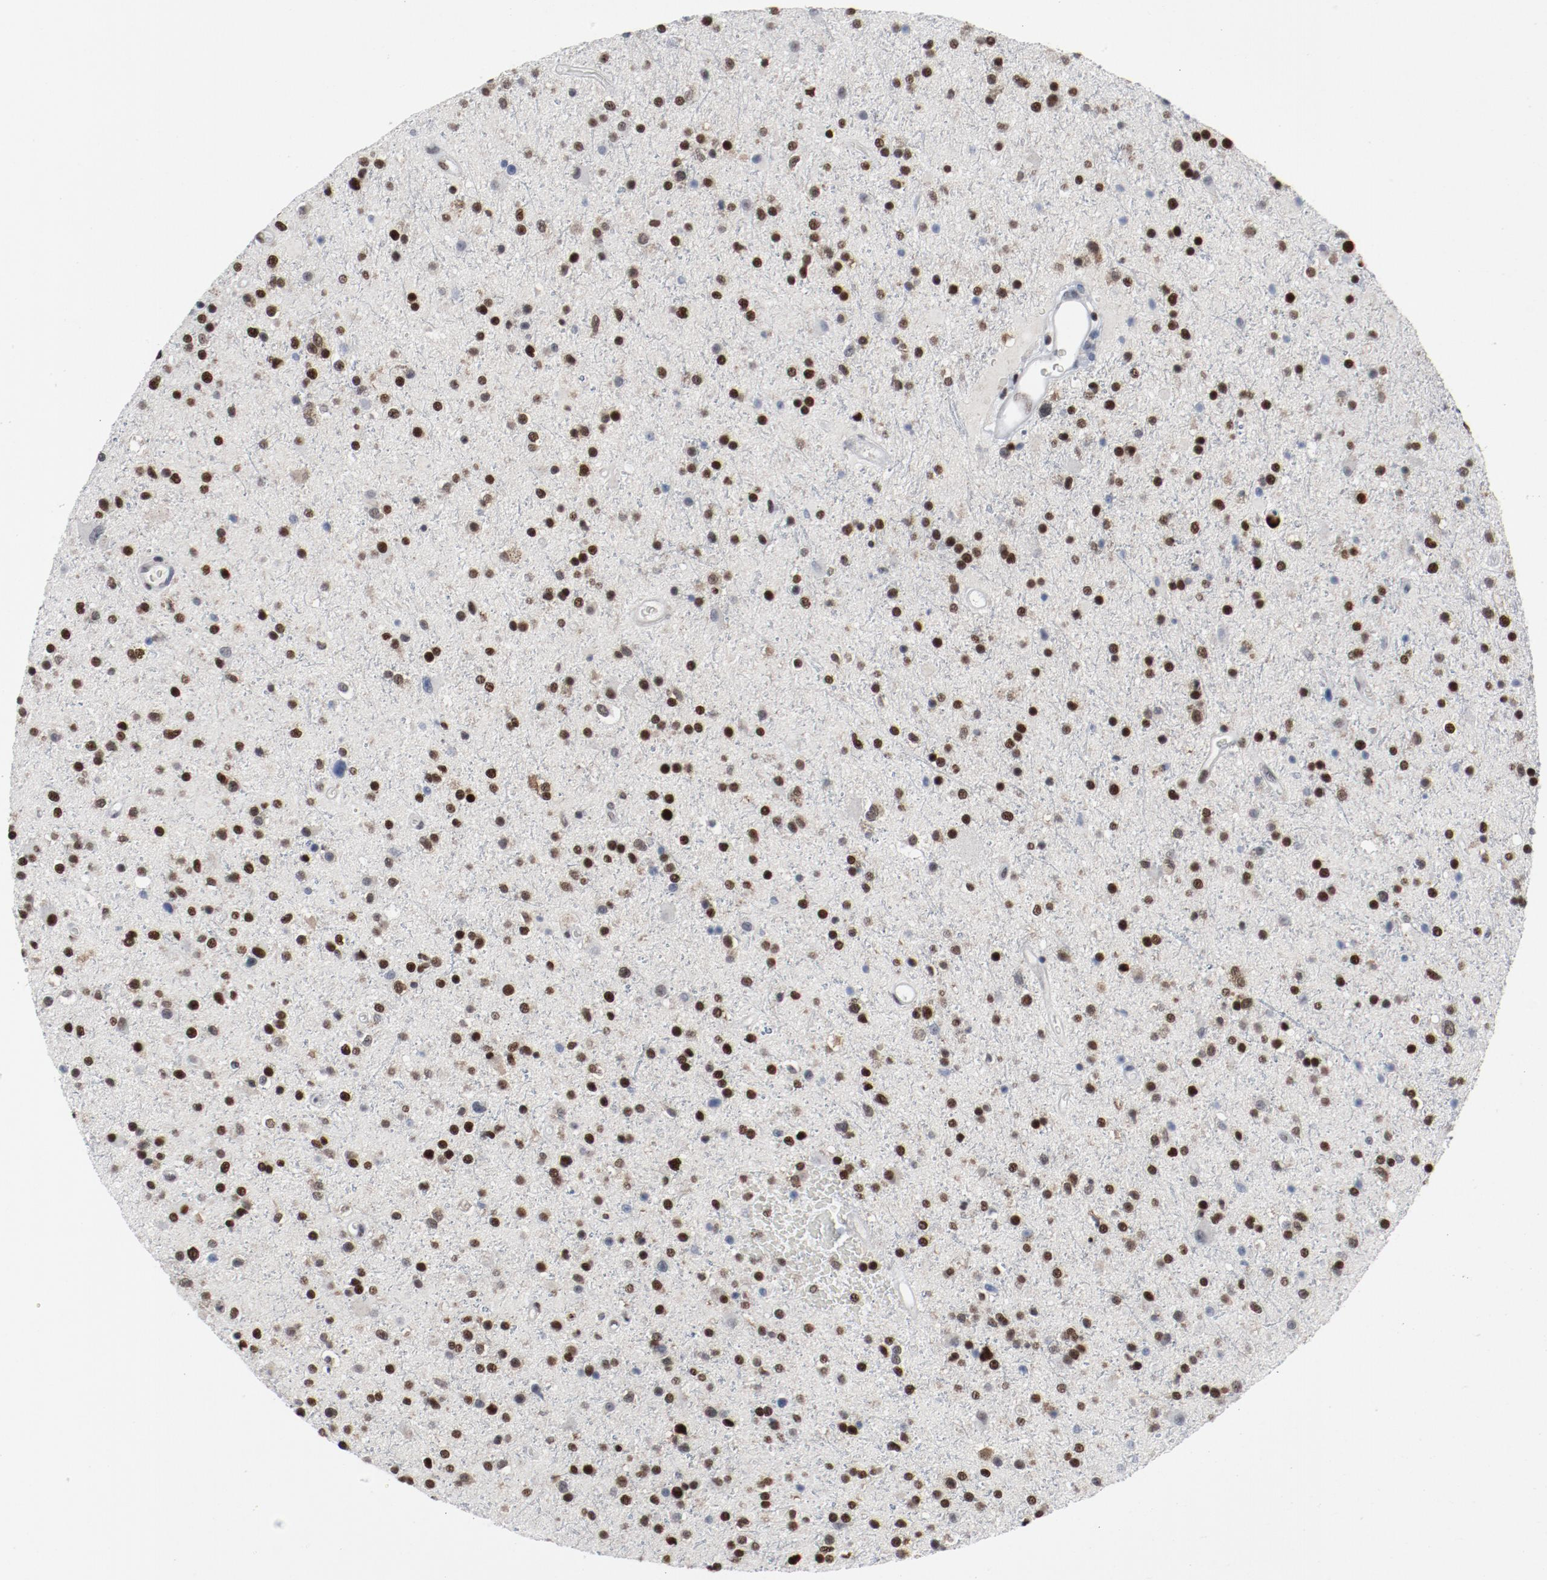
{"staining": {"intensity": "strong", "quantity": ">75%", "location": "nuclear"}, "tissue": "glioma", "cell_type": "Tumor cells", "image_type": "cancer", "snomed": [{"axis": "morphology", "description": "Glioma, malignant, High grade"}, {"axis": "topography", "description": "Brain"}], "caption": "This is a photomicrograph of immunohistochemistry staining of malignant glioma (high-grade), which shows strong staining in the nuclear of tumor cells.", "gene": "JMJD6", "patient": {"sex": "male", "age": 33}}